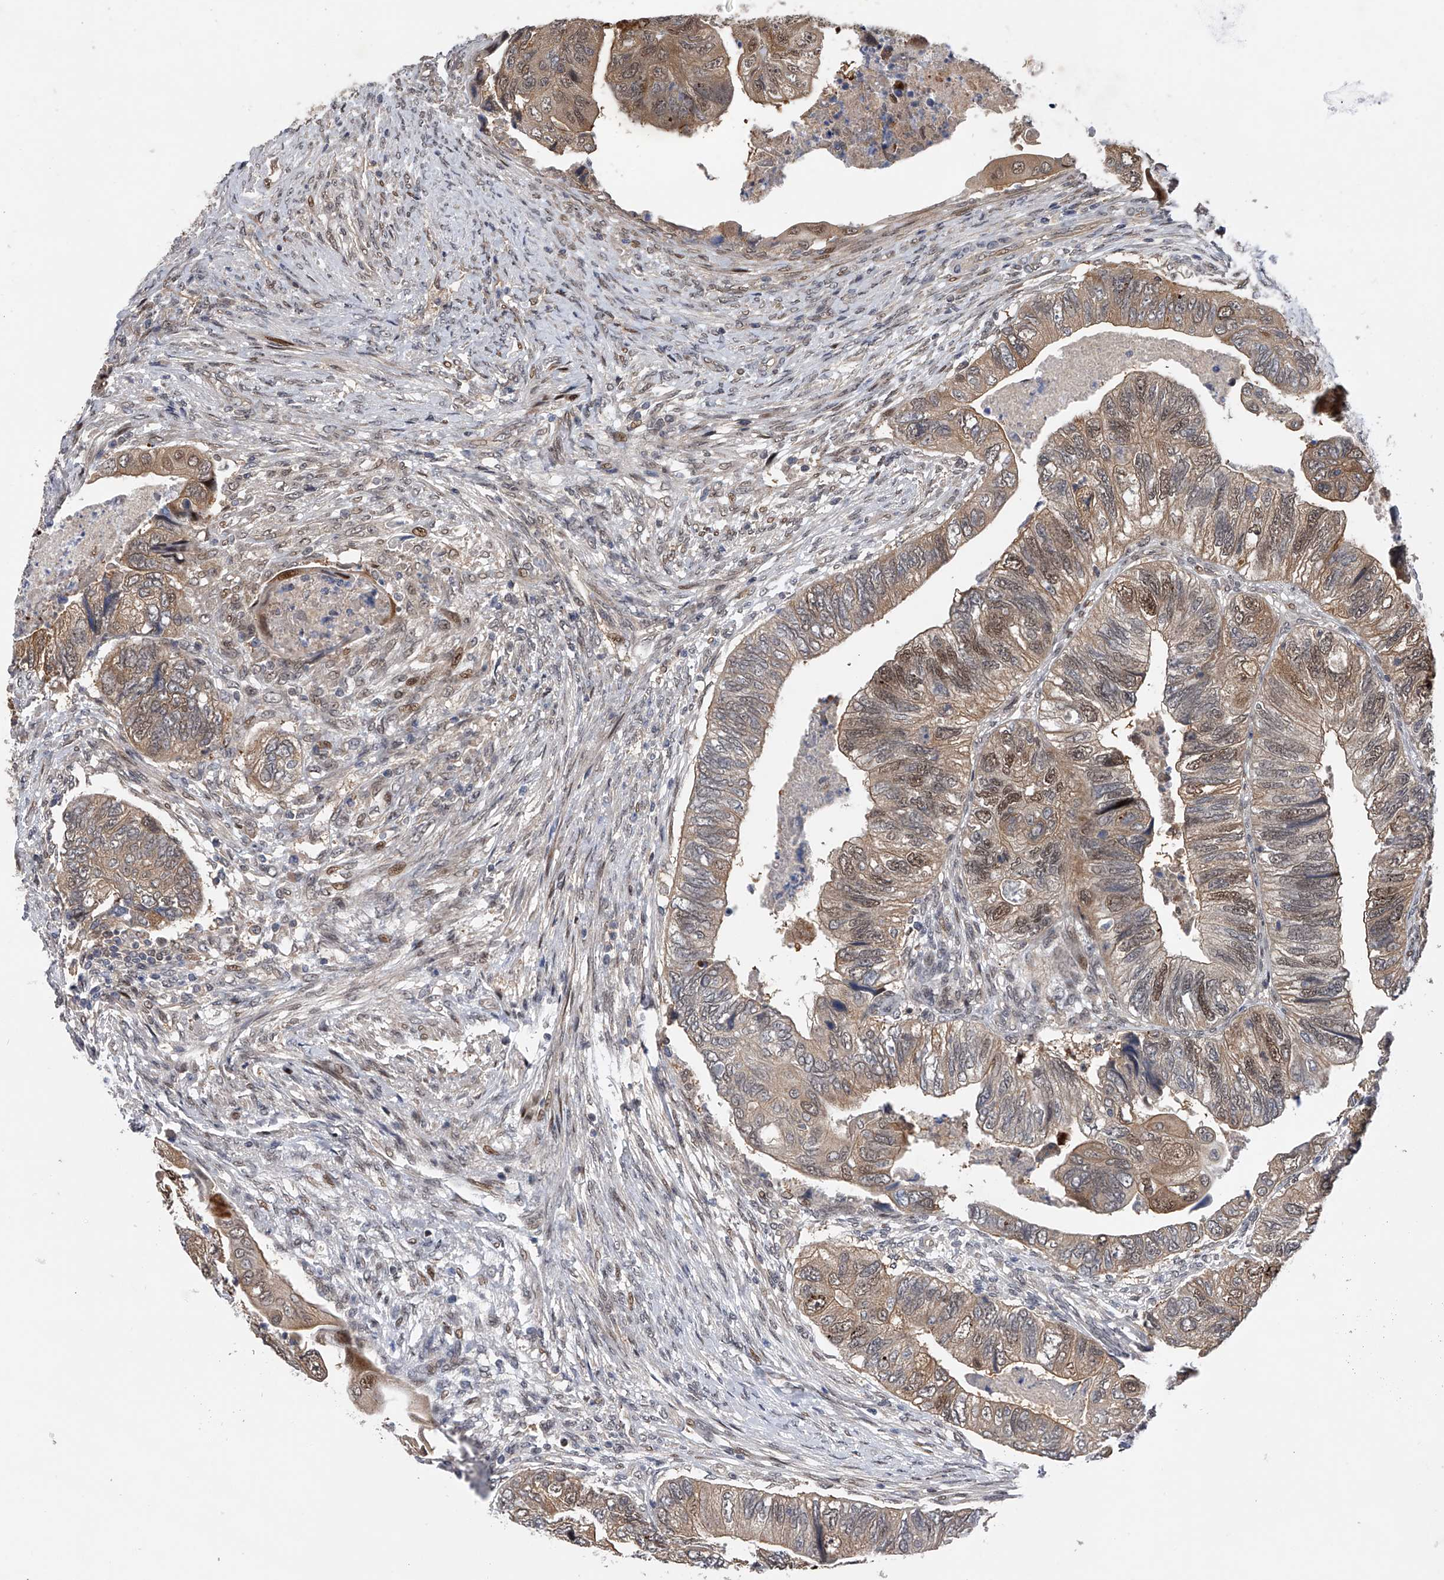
{"staining": {"intensity": "moderate", "quantity": ">75%", "location": "cytoplasmic/membranous,nuclear"}, "tissue": "colorectal cancer", "cell_type": "Tumor cells", "image_type": "cancer", "snomed": [{"axis": "morphology", "description": "Adenocarcinoma, NOS"}, {"axis": "topography", "description": "Rectum"}], "caption": "Immunohistochemistry (IHC) photomicrograph of neoplastic tissue: human colorectal cancer stained using immunohistochemistry (IHC) reveals medium levels of moderate protein expression localized specifically in the cytoplasmic/membranous and nuclear of tumor cells, appearing as a cytoplasmic/membranous and nuclear brown color.", "gene": "RWDD2A", "patient": {"sex": "male", "age": 63}}